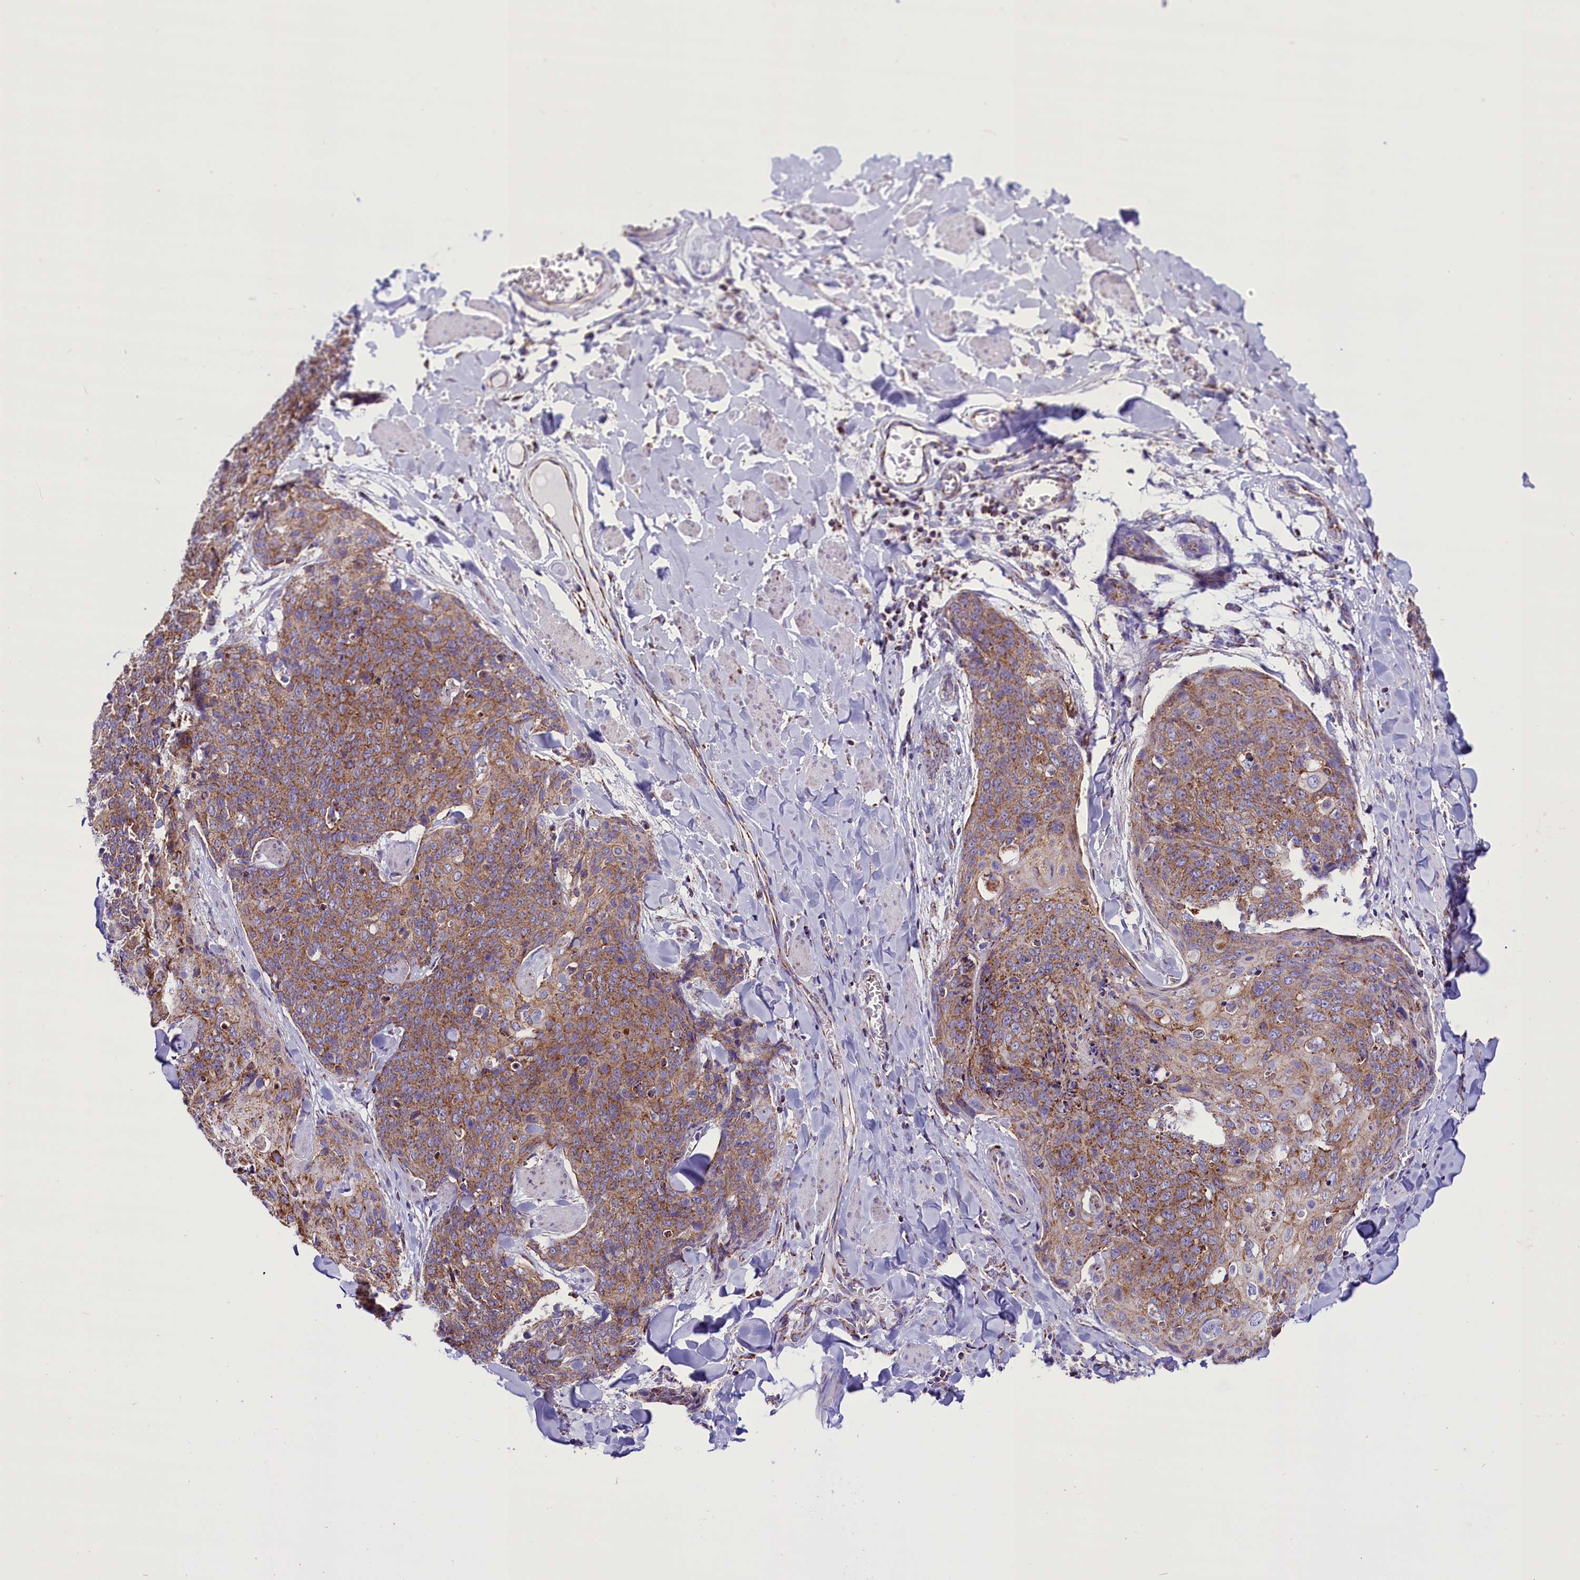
{"staining": {"intensity": "moderate", "quantity": ">75%", "location": "cytoplasmic/membranous"}, "tissue": "skin cancer", "cell_type": "Tumor cells", "image_type": "cancer", "snomed": [{"axis": "morphology", "description": "Squamous cell carcinoma, NOS"}, {"axis": "topography", "description": "Skin"}, {"axis": "topography", "description": "Vulva"}], "caption": "This photomicrograph shows immunohistochemistry (IHC) staining of human skin squamous cell carcinoma, with medium moderate cytoplasmic/membranous positivity in approximately >75% of tumor cells.", "gene": "ICA1L", "patient": {"sex": "female", "age": 85}}